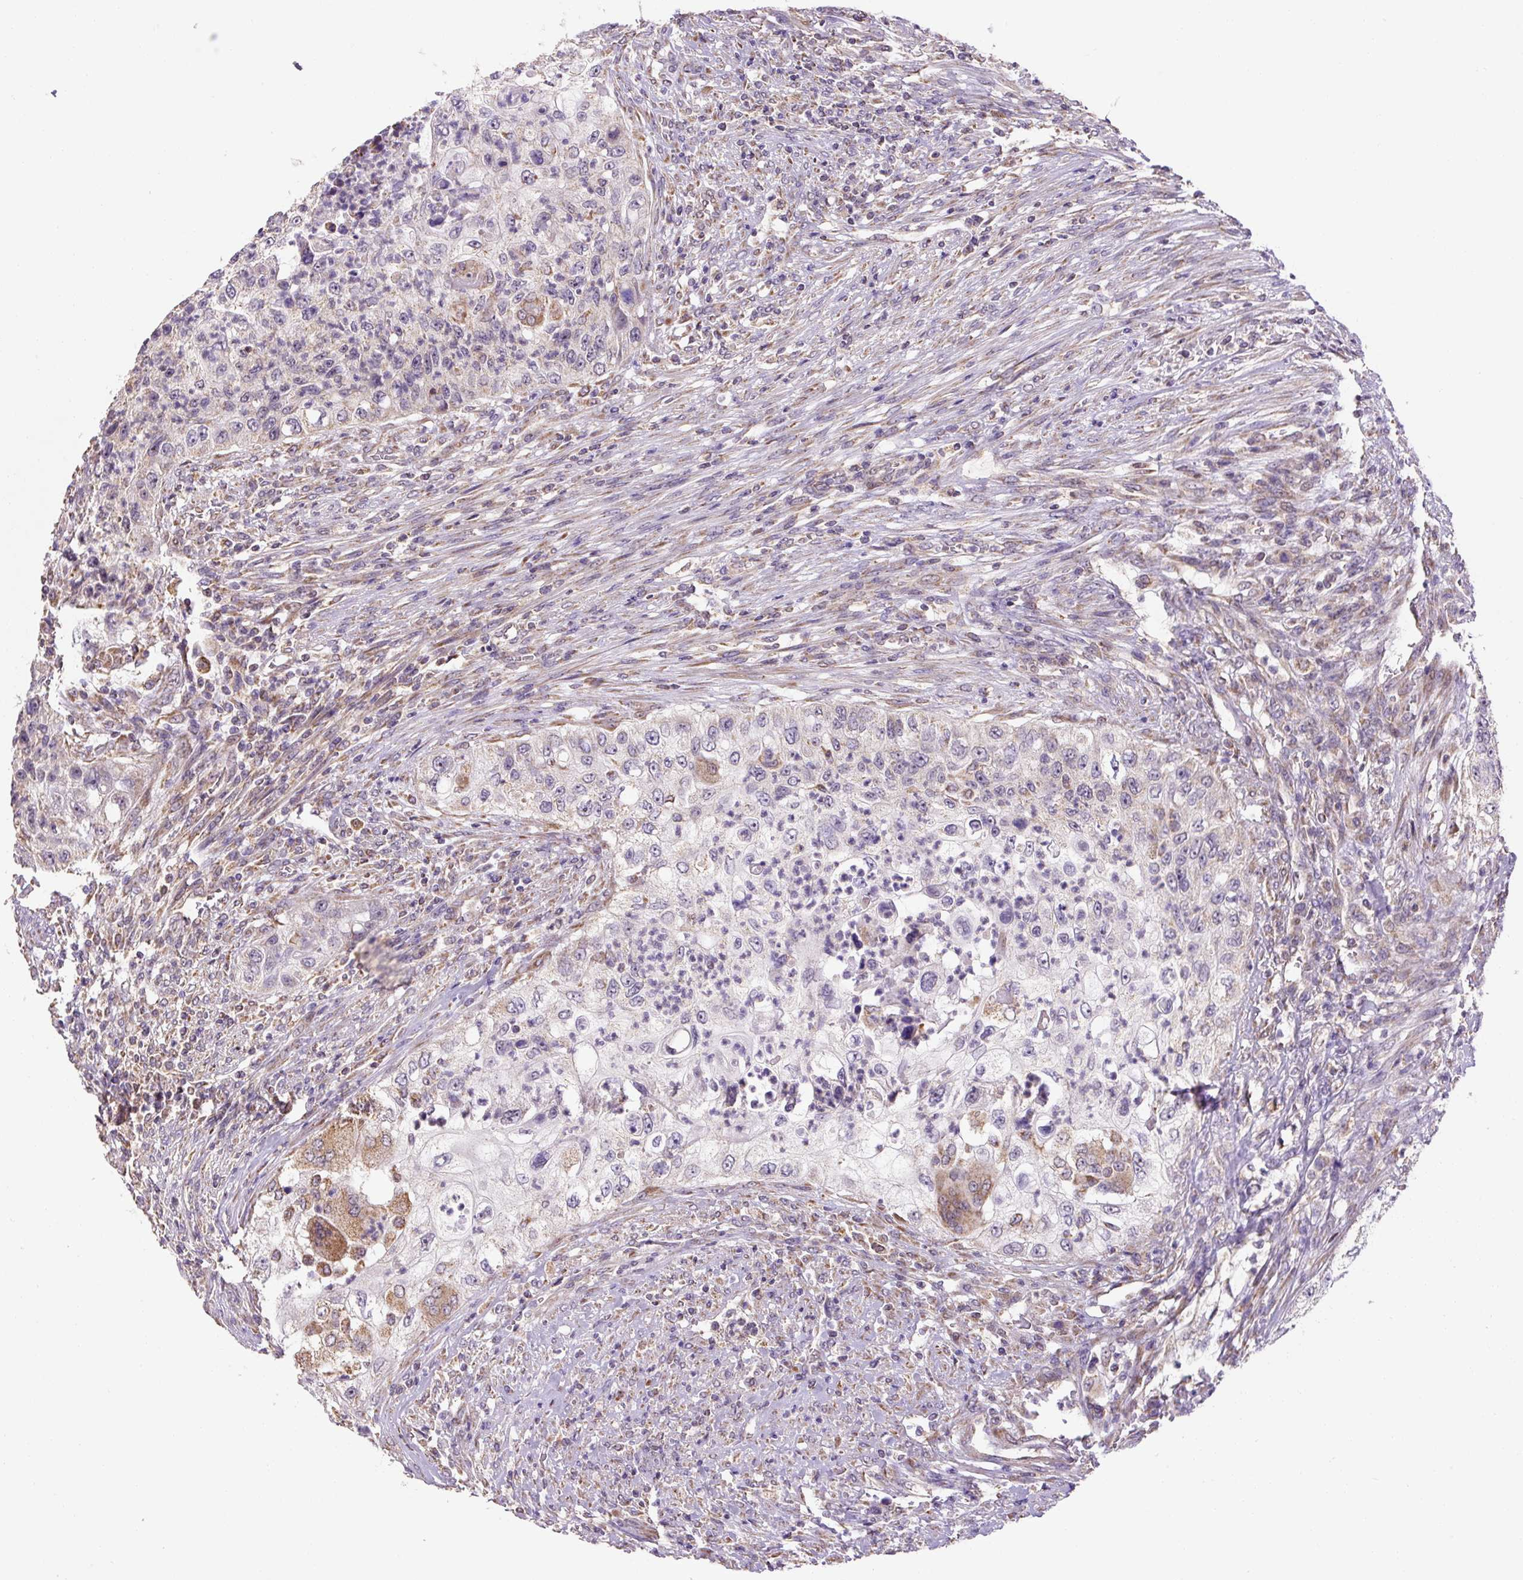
{"staining": {"intensity": "moderate", "quantity": "<25%", "location": "cytoplasmic/membranous"}, "tissue": "urothelial cancer", "cell_type": "Tumor cells", "image_type": "cancer", "snomed": [{"axis": "morphology", "description": "Urothelial carcinoma, High grade"}, {"axis": "topography", "description": "Urinary bladder"}], "caption": "Urothelial cancer stained with a brown dye shows moderate cytoplasmic/membranous positive staining in about <25% of tumor cells.", "gene": "MFSD9", "patient": {"sex": "female", "age": 60}}